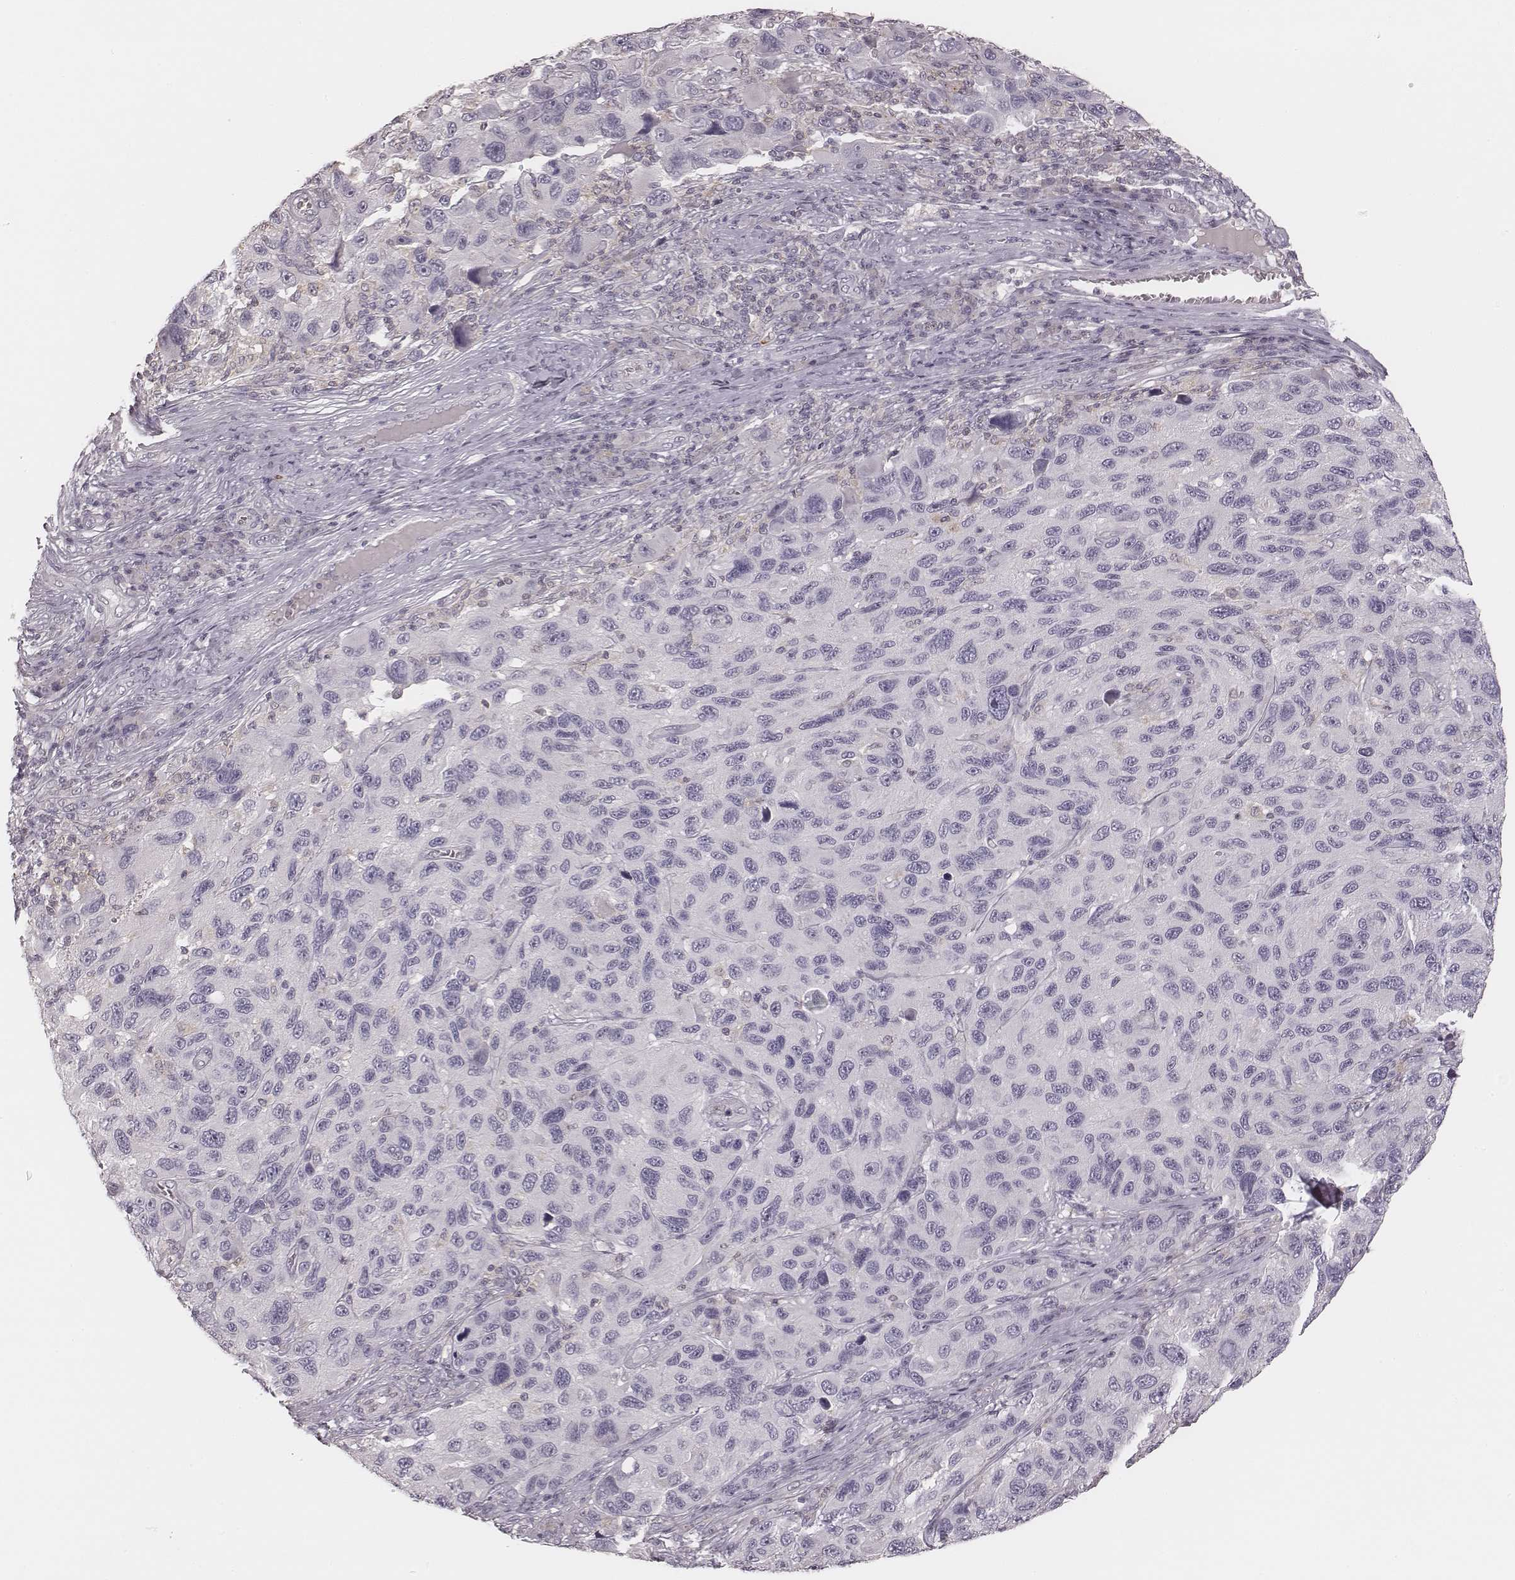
{"staining": {"intensity": "negative", "quantity": "none", "location": "none"}, "tissue": "melanoma", "cell_type": "Tumor cells", "image_type": "cancer", "snomed": [{"axis": "morphology", "description": "Malignant melanoma, NOS"}, {"axis": "topography", "description": "Skin"}], "caption": "The micrograph displays no significant expression in tumor cells of melanoma.", "gene": "MSX1", "patient": {"sex": "male", "age": 53}}